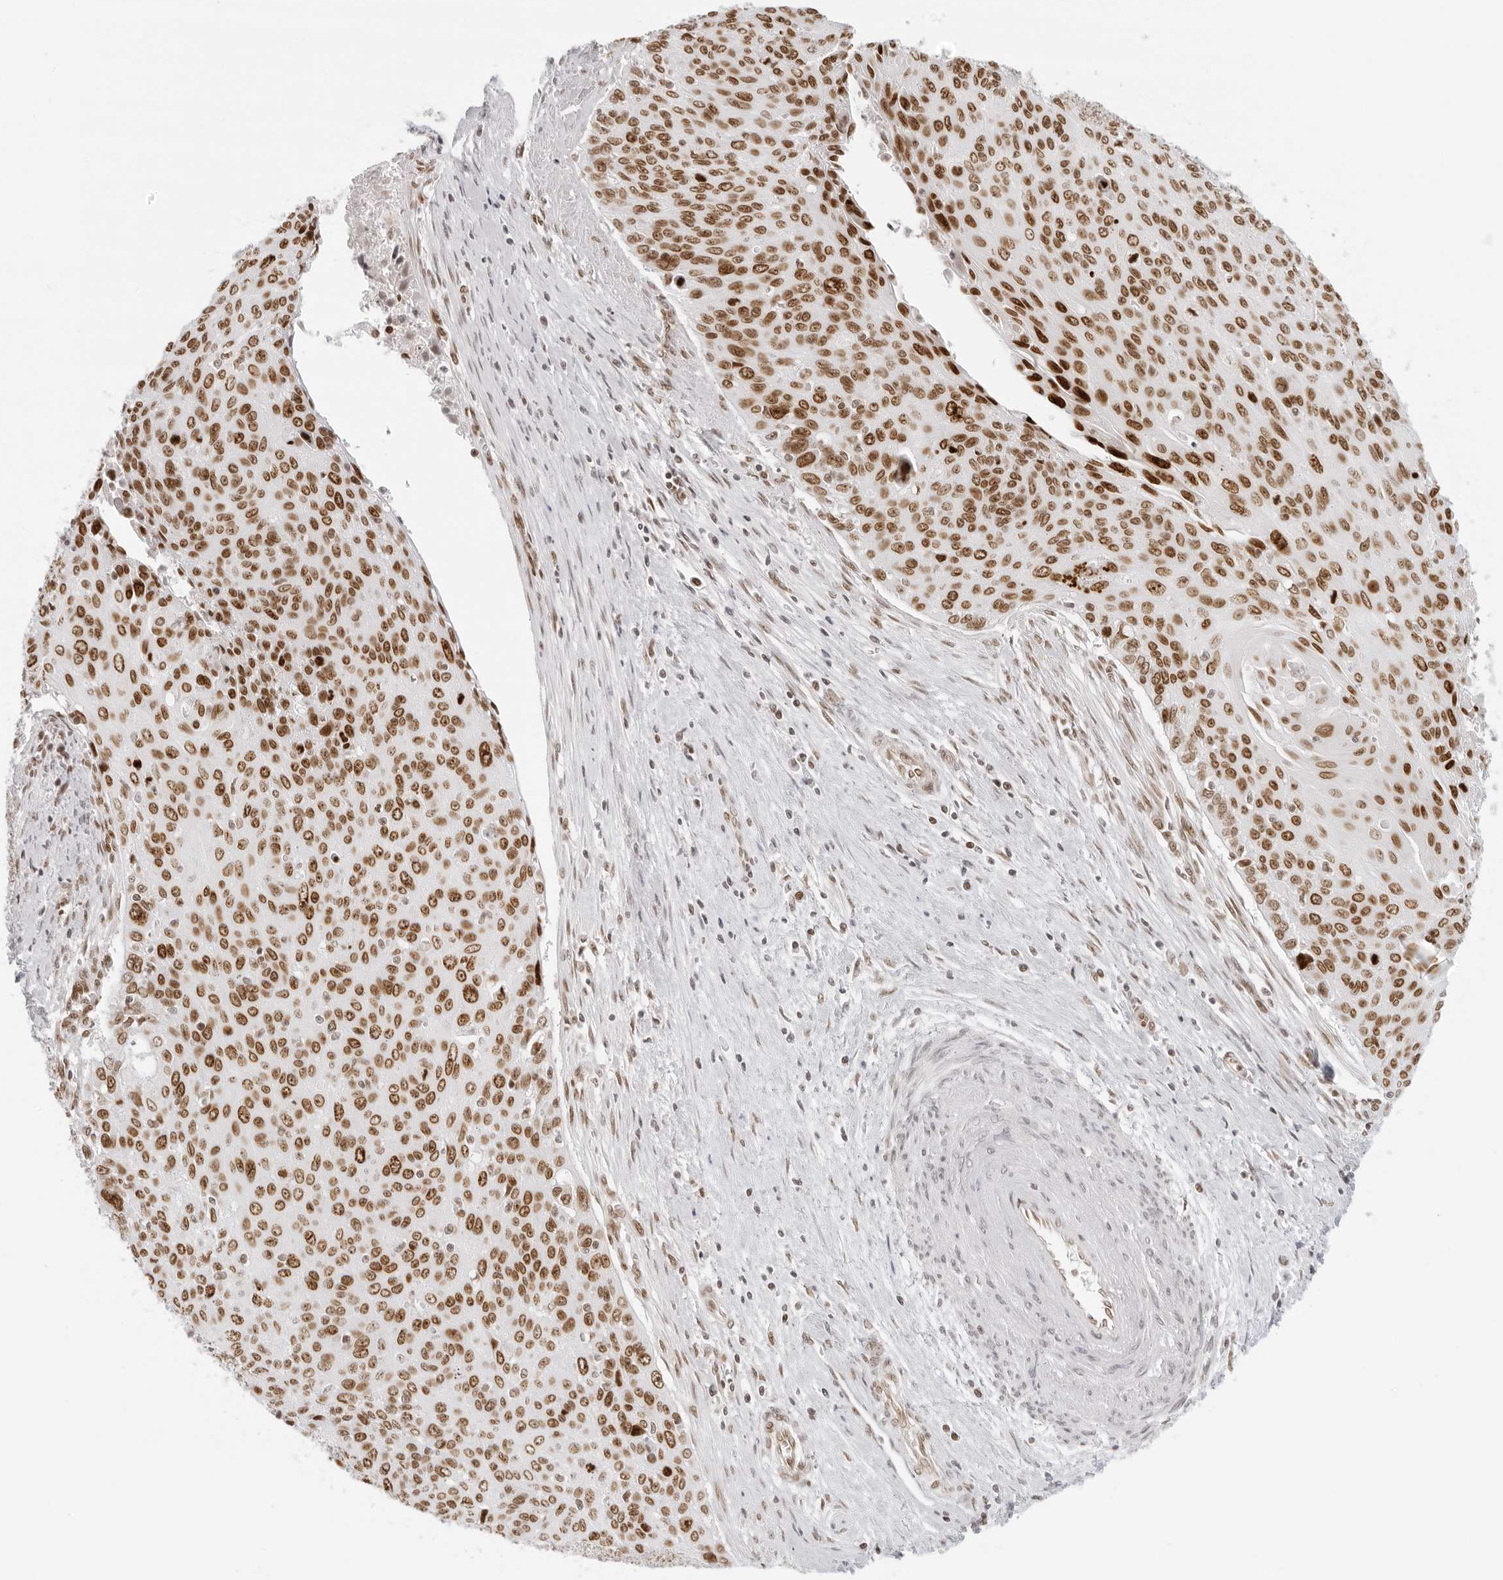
{"staining": {"intensity": "moderate", "quantity": ">75%", "location": "nuclear"}, "tissue": "cervical cancer", "cell_type": "Tumor cells", "image_type": "cancer", "snomed": [{"axis": "morphology", "description": "Squamous cell carcinoma, NOS"}, {"axis": "topography", "description": "Cervix"}], "caption": "IHC histopathology image of human cervical cancer stained for a protein (brown), which exhibits medium levels of moderate nuclear positivity in approximately >75% of tumor cells.", "gene": "RCC1", "patient": {"sex": "female", "age": 55}}